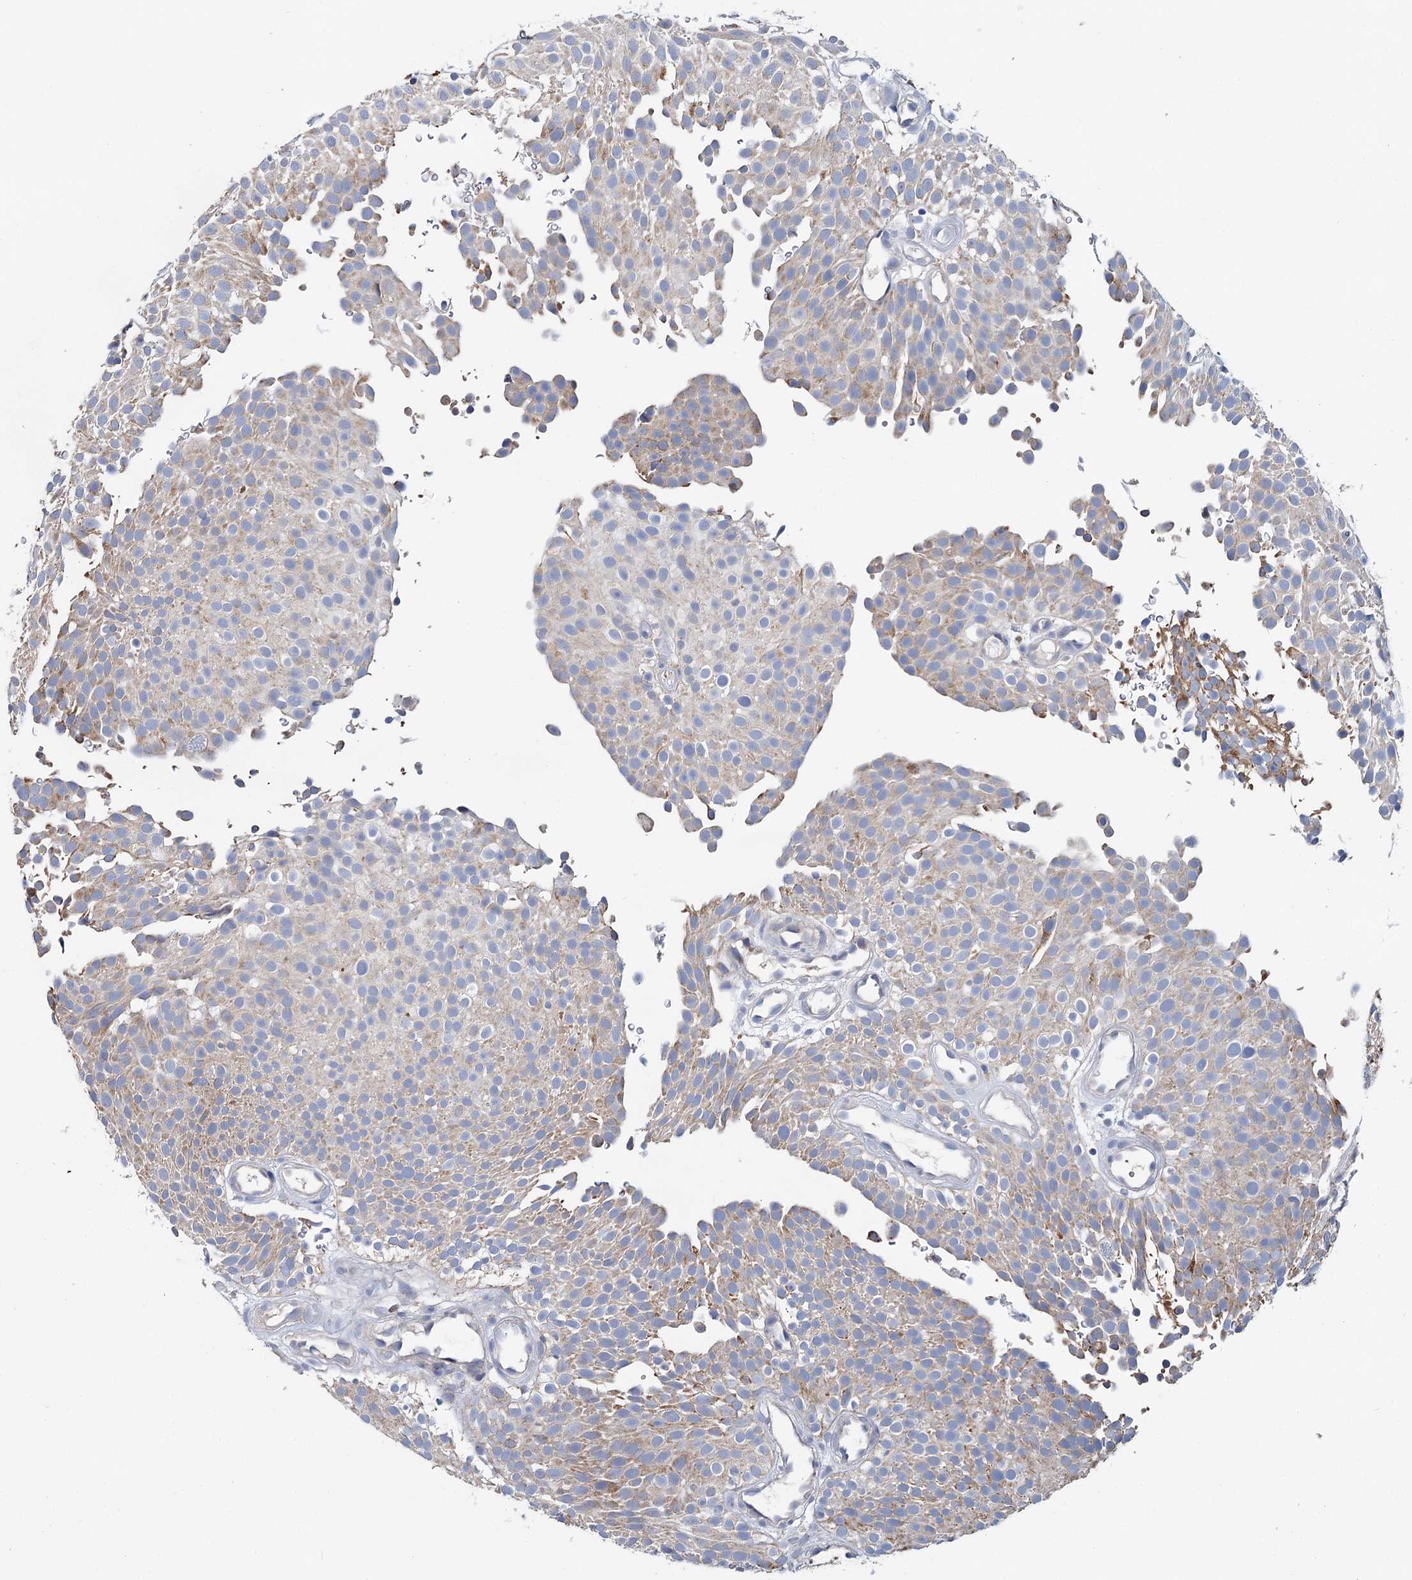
{"staining": {"intensity": "moderate", "quantity": "<25%", "location": "cytoplasmic/membranous"}, "tissue": "urothelial cancer", "cell_type": "Tumor cells", "image_type": "cancer", "snomed": [{"axis": "morphology", "description": "Urothelial carcinoma, Low grade"}, {"axis": "topography", "description": "Urinary bladder"}], "caption": "IHC of urothelial cancer reveals low levels of moderate cytoplasmic/membranous positivity in approximately <25% of tumor cells.", "gene": "ANKRD16", "patient": {"sex": "male", "age": 78}}